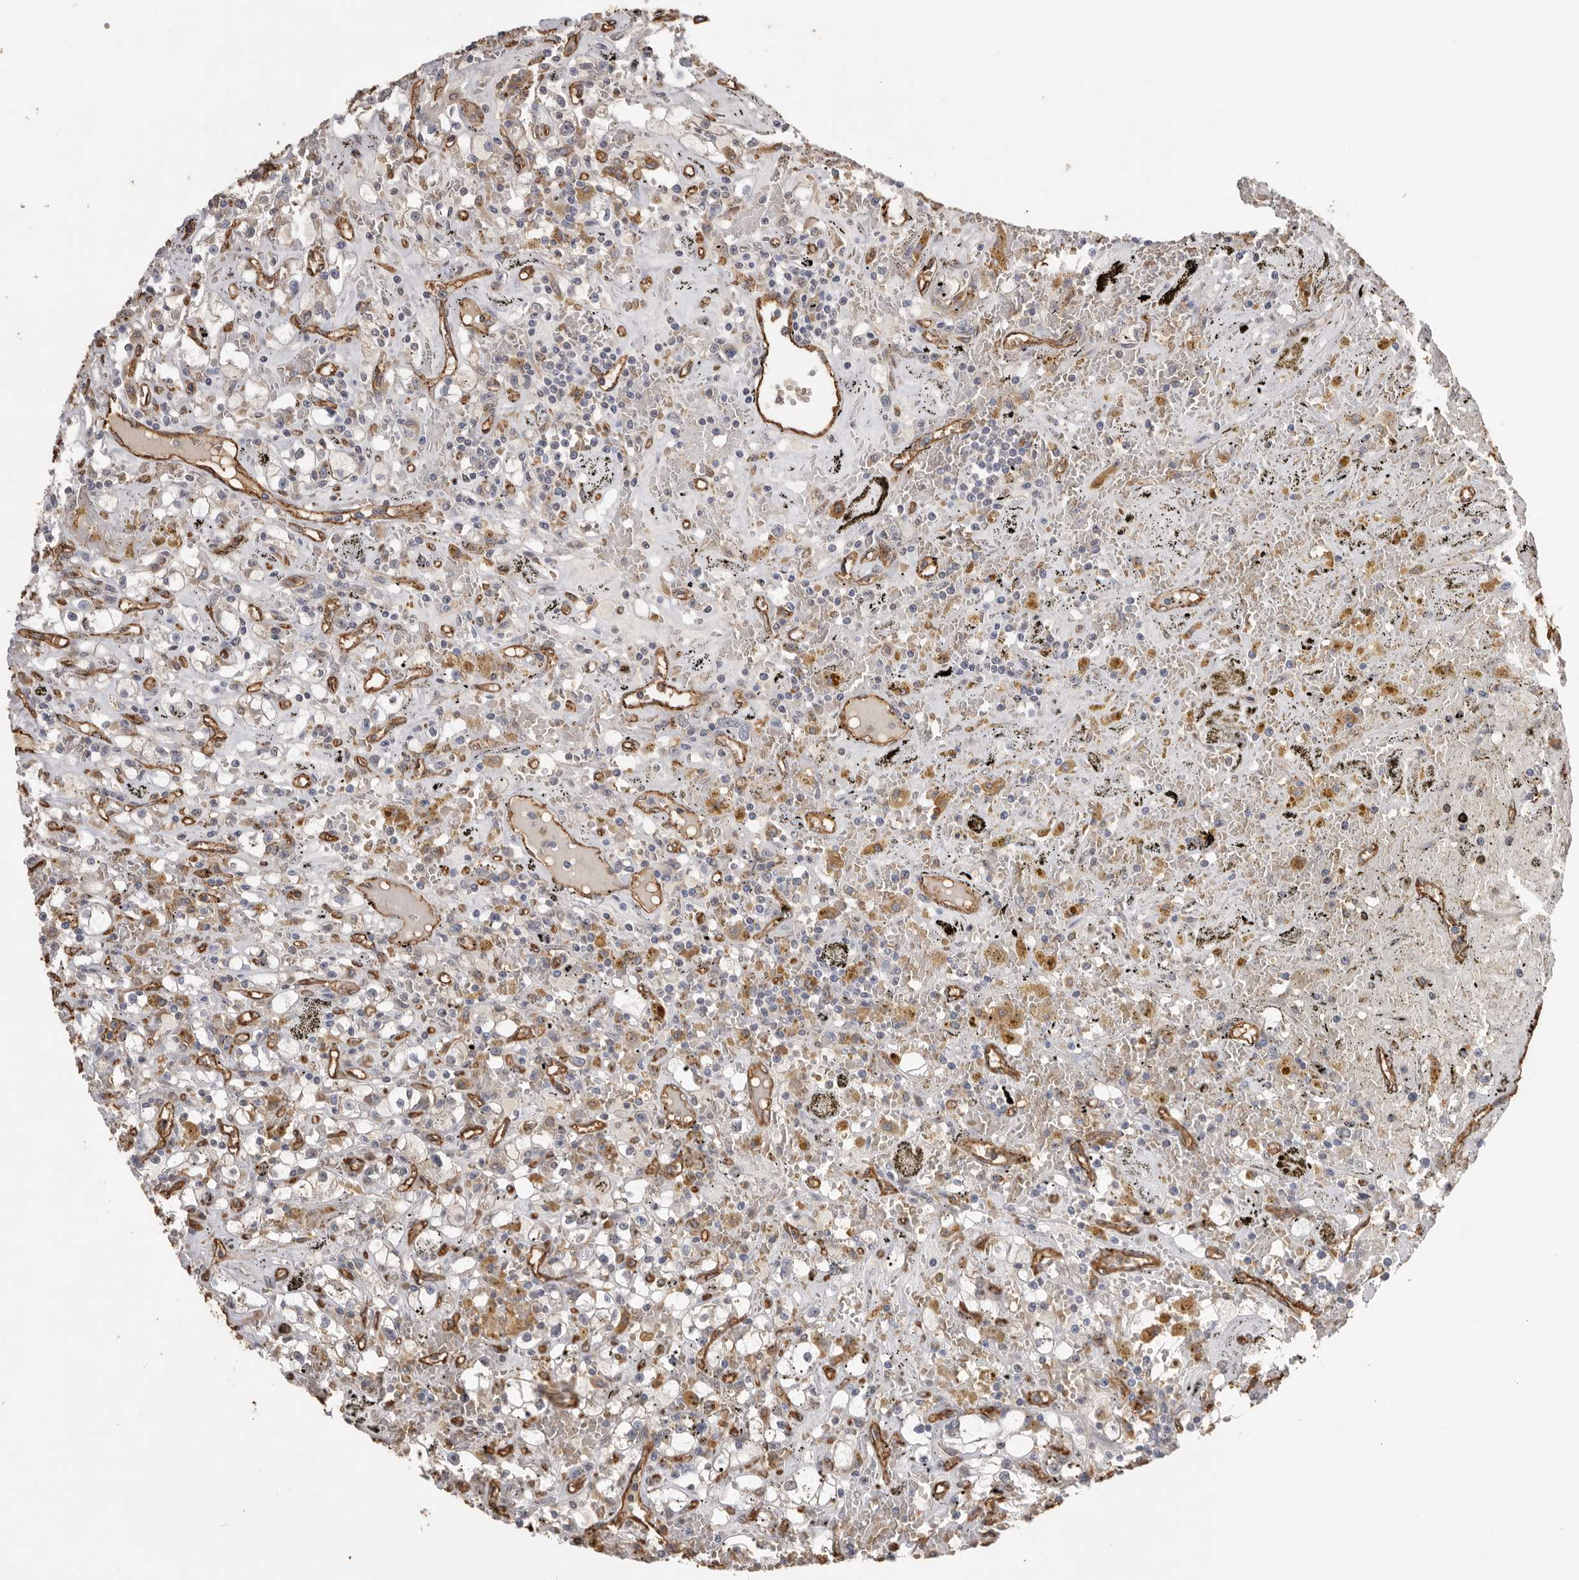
{"staining": {"intensity": "negative", "quantity": "none", "location": "none"}, "tissue": "renal cancer", "cell_type": "Tumor cells", "image_type": "cancer", "snomed": [{"axis": "morphology", "description": "Adenocarcinoma, NOS"}, {"axis": "topography", "description": "Kidney"}], "caption": "Protein analysis of adenocarcinoma (renal) shows no significant expression in tumor cells.", "gene": "IL27", "patient": {"sex": "male", "age": 56}}